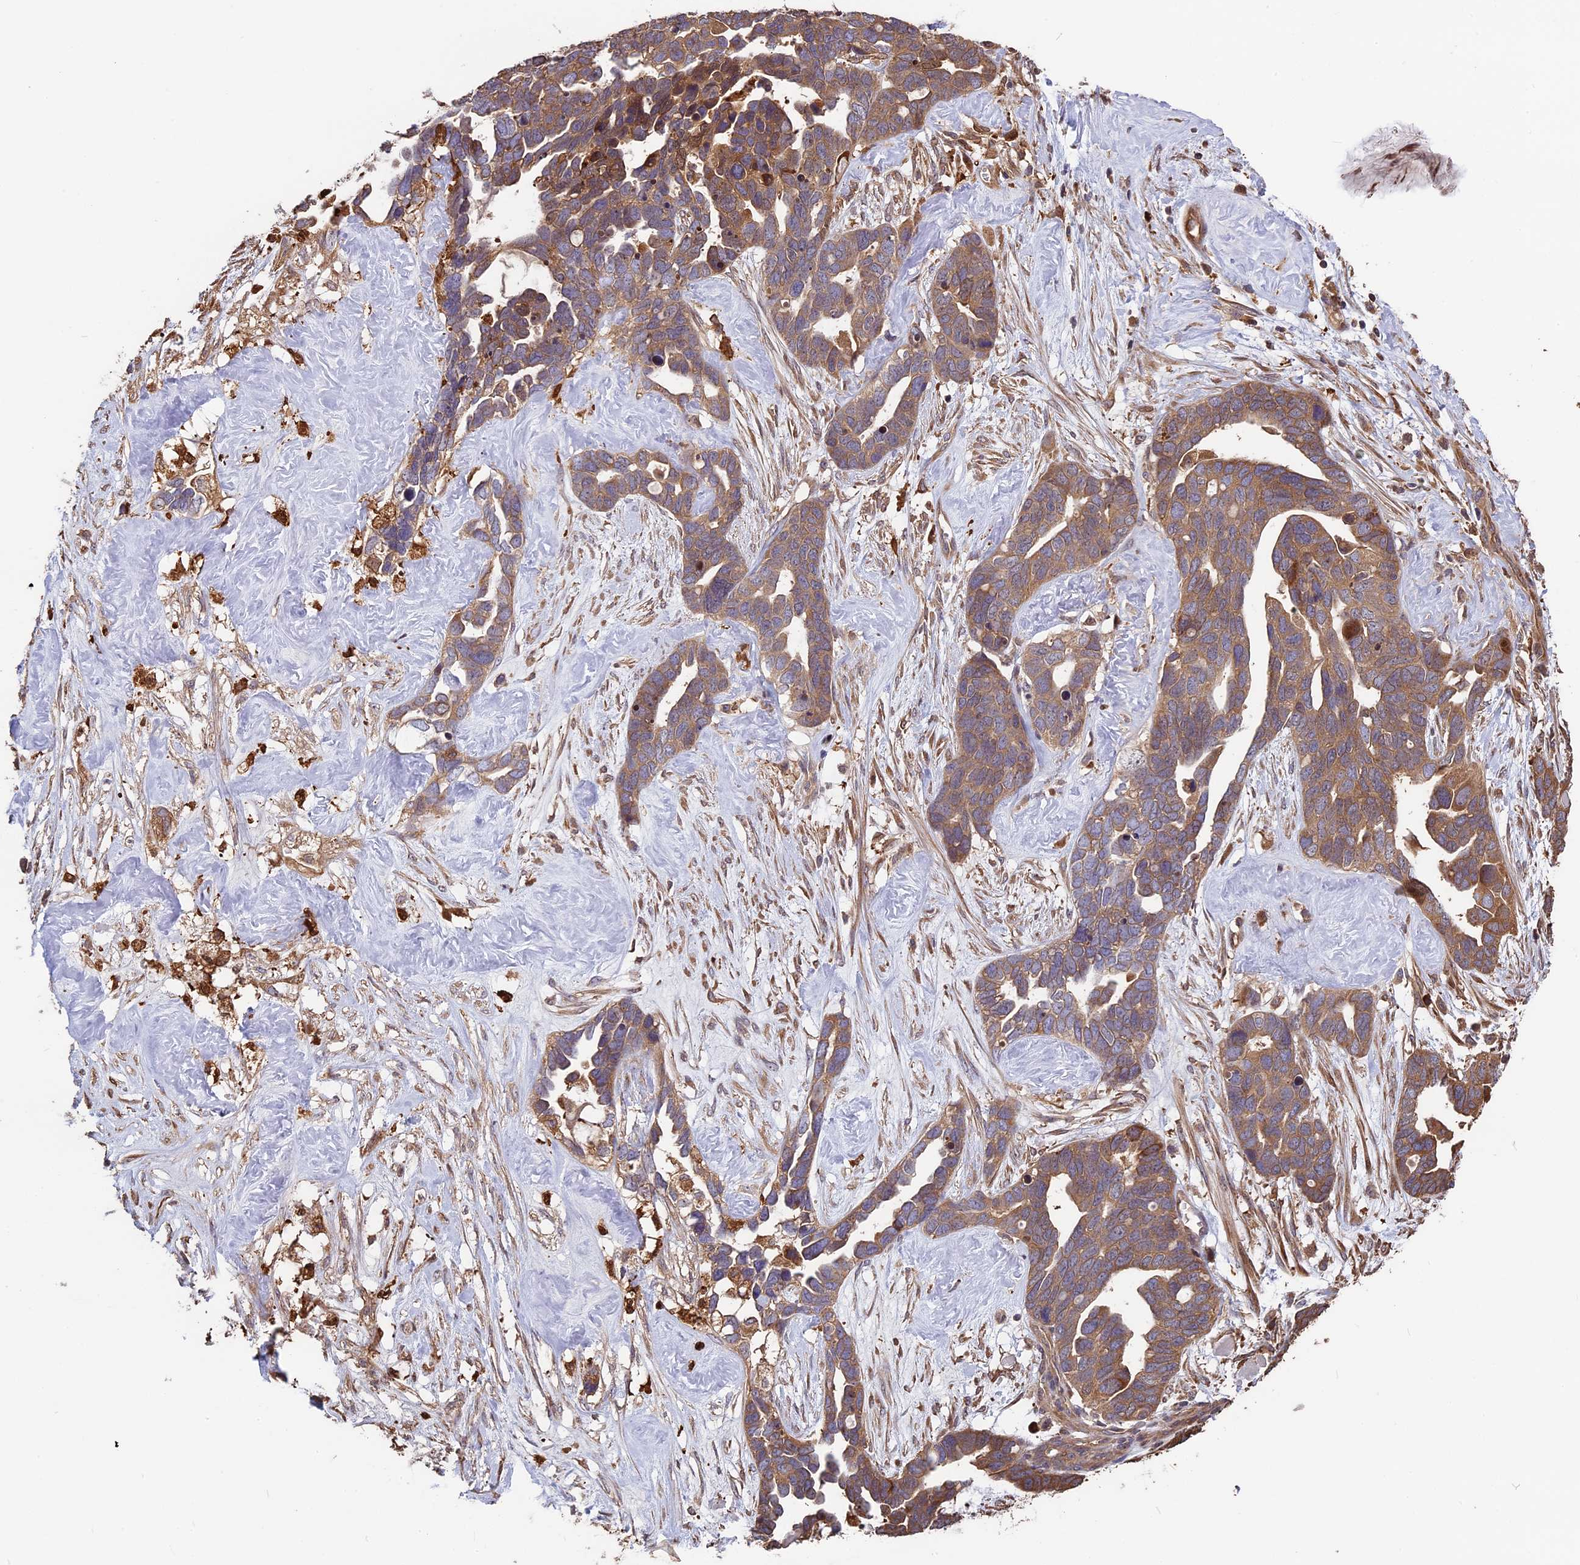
{"staining": {"intensity": "moderate", "quantity": ">75%", "location": "cytoplasmic/membranous"}, "tissue": "ovarian cancer", "cell_type": "Tumor cells", "image_type": "cancer", "snomed": [{"axis": "morphology", "description": "Cystadenocarcinoma, serous, NOS"}, {"axis": "topography", "description": "Ovary"}], "caption": "Protein expression analysis of human ovarian serous cystadenocarcinoma reveals moderate cytoplasmic/membranous staining in about >75% of tumor cells. Nuclei are stained in blue.", "gene": "VWA3A", "patient": {"sex": "female", "age": 54}}